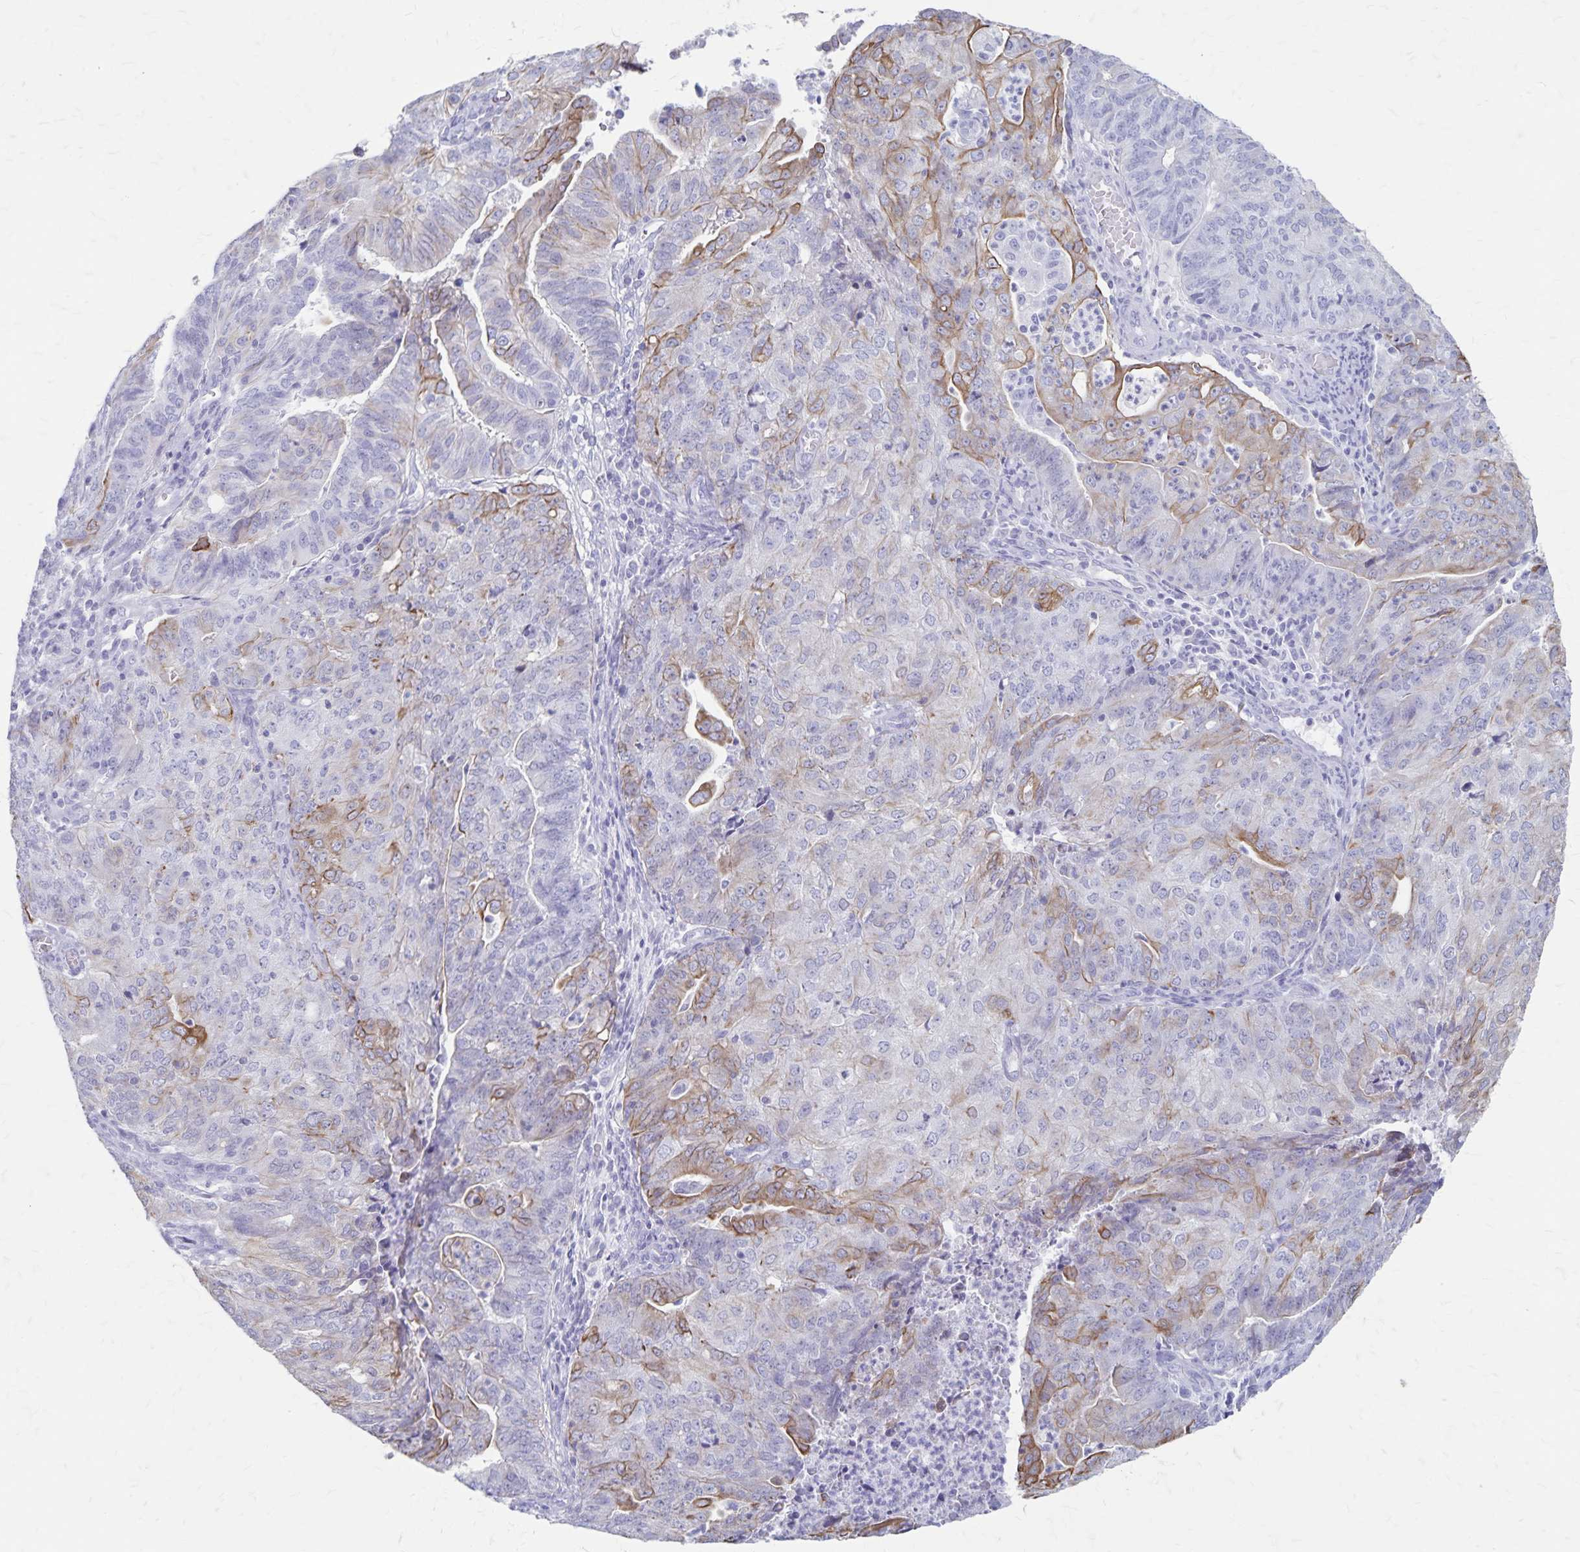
{"staining": {"intensity": "moderate", "quantity": "<25%", "location": "cytoplasmic/membranous"}, "tissue": "endometrial cancer", "cell_type": "Tumor cells", "image_type": "cancer", "snomed": [{"axis": "morphology", "description": "Adenocarcinoma, NOS"}, {"axis": "topography", "description": "Endometrium"}], "caption": "A high-resolution image shows IHC staining of endometrial cancer (adenocarcinoma), which shows moderate cytoplasmic/membranous expression in about <25% of tumor cells.", "gene": "GPBAR1", "patient": {"sex": "female", "age": 82}}